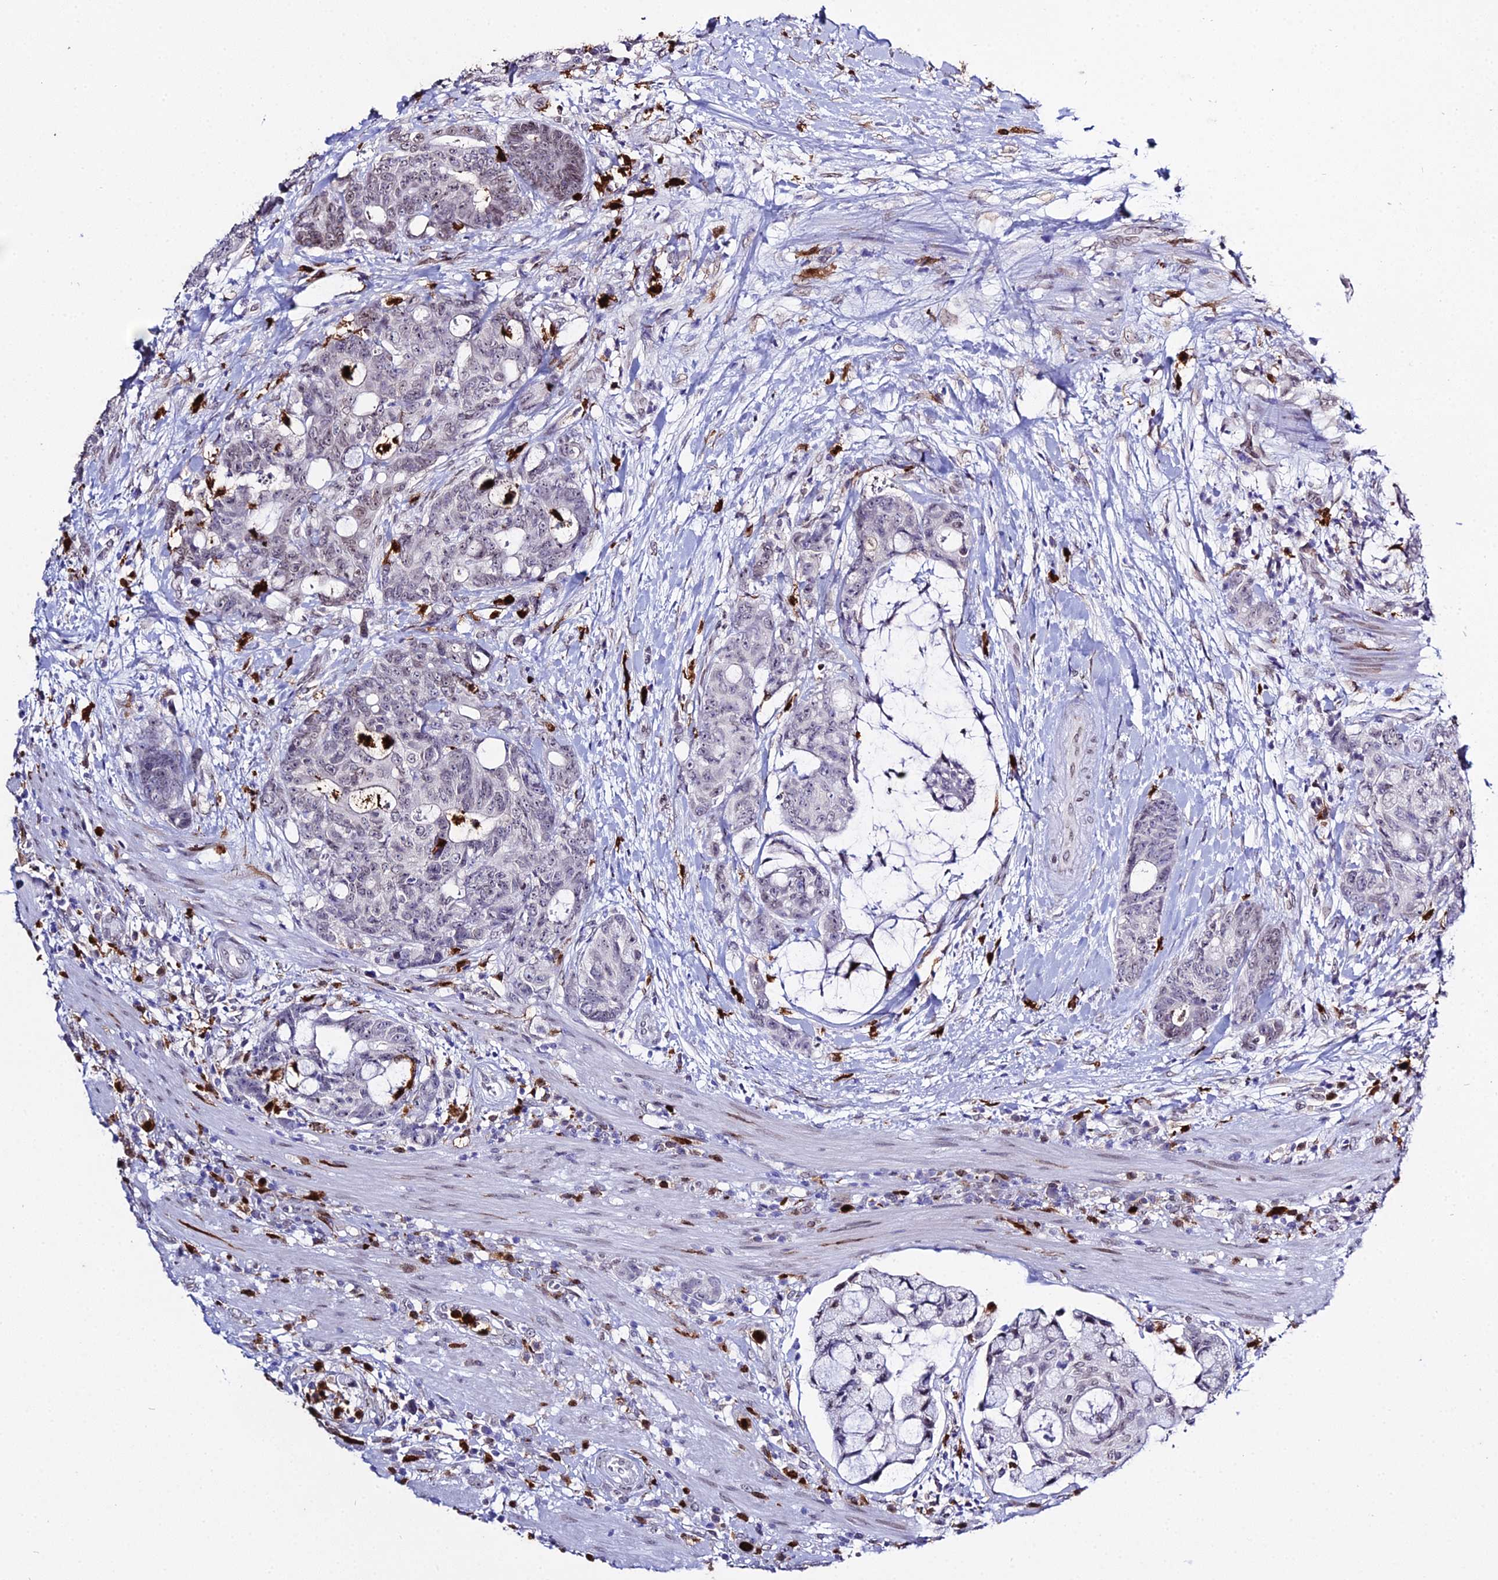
{"staining": {"intensity": "weak", "quantity": "25%-75%", "location": "nuclear"}, "tissue": "colorectal cancer", "cell_type": "Tumor cells", "image_type": "cancer", "snomed": [{"axis": "morphology", "description": "Adenocarcinoma, NOS"}, {"axis": "topography", "description": "Colon"}], "caption": "Brown immunohistochemical staining in colorectal adenocarcinoma demonstrates weak nuclear expression in about 25%-75% of tumor cells.", "gene": "MCM10", "patient": {"sex": "female", "age": 82}}